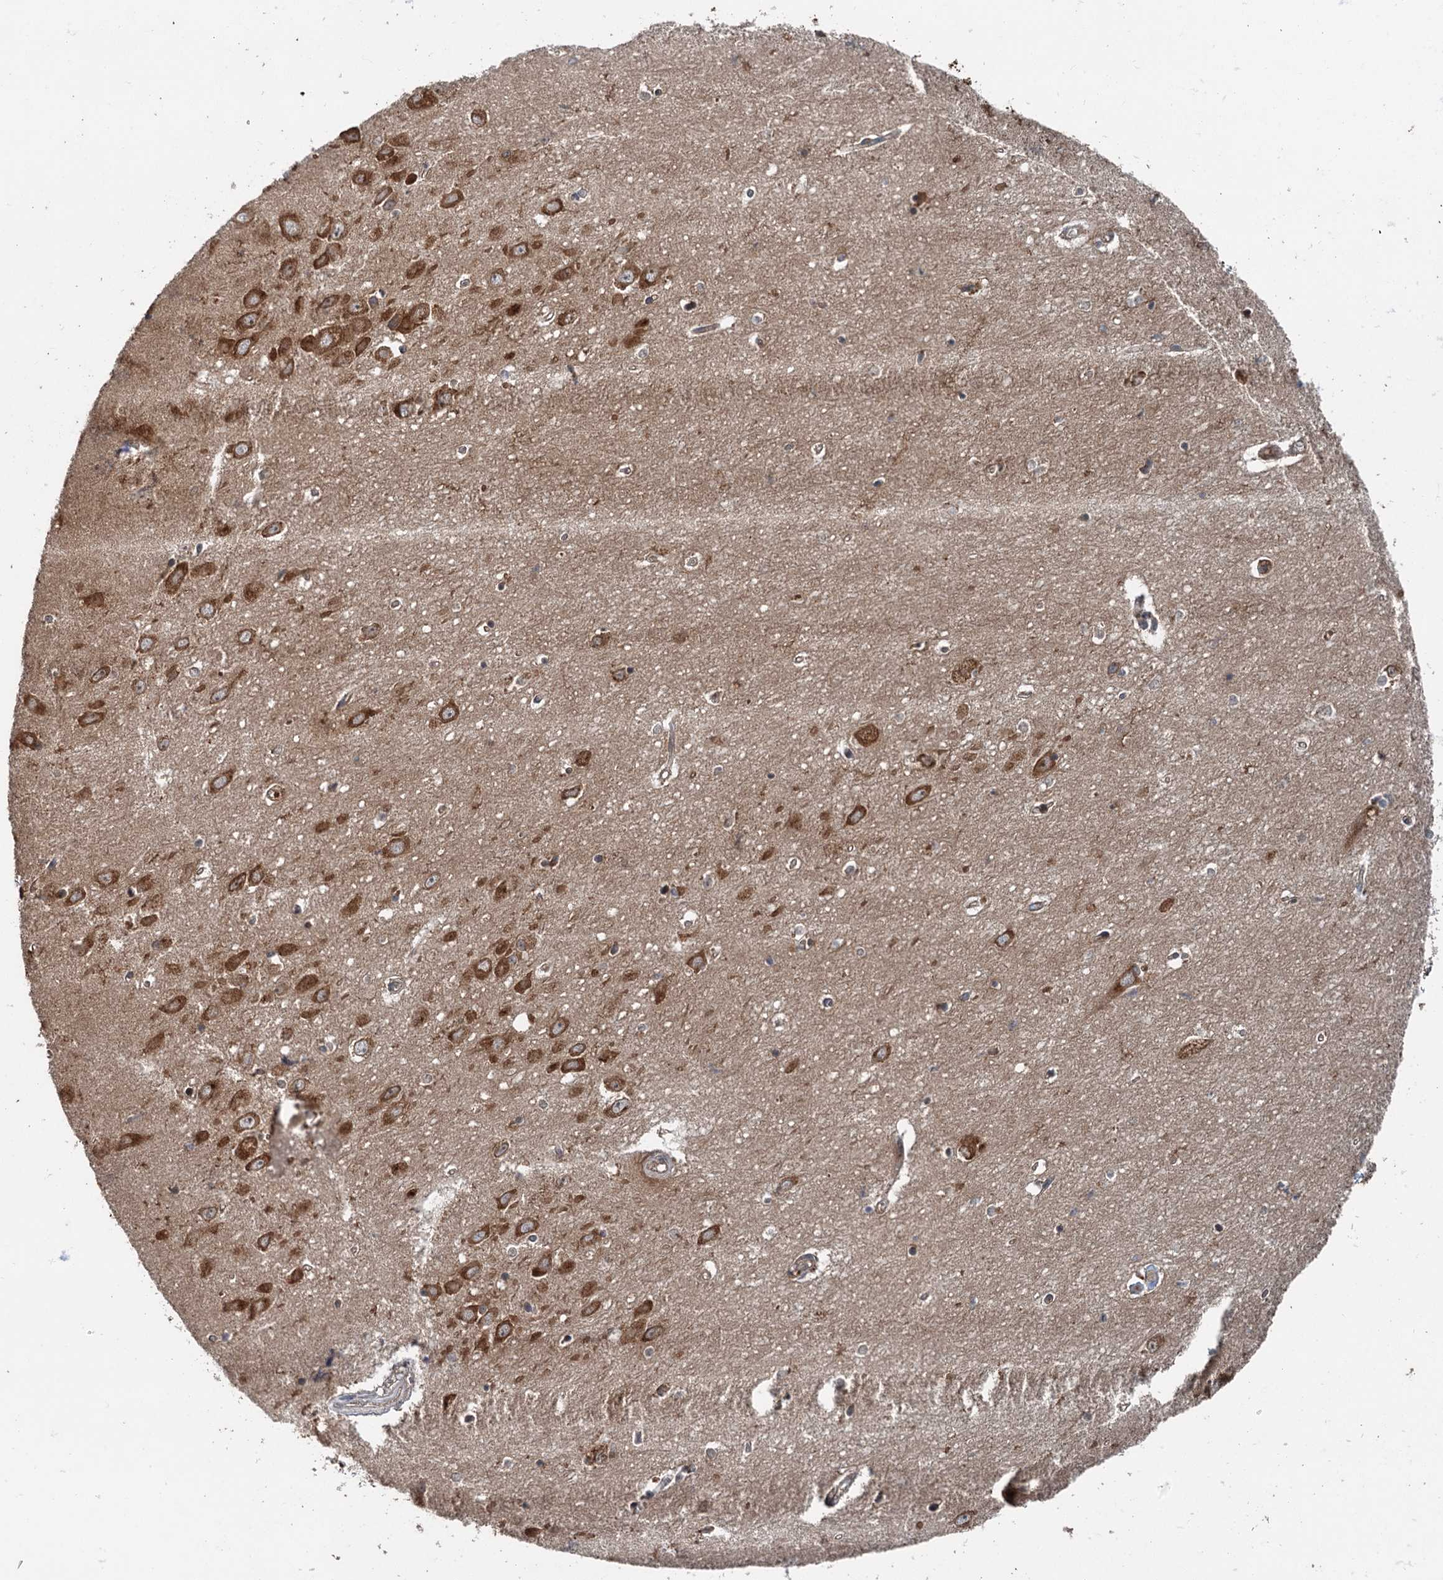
{"staining": {"intensity": "moderate", "quantity": "<25%", "location": "cytoplasmic/membranous"}, "tissue": "hippocampus", "cell_type": "Glial cells", "image_type": "normal", "snomed": [{"axis": "morphology", "description": "Normal tissue, NOS"}, {"axis": "topography", "description": "Hippocampus"}], "caption": "Protein staining shows moderate cytoplasmic/membranous expression in about <25% of glial cells in normal hippocampus.", "gene": "N4BP2L2", "patient": {"sex": "female", "age": 64}}